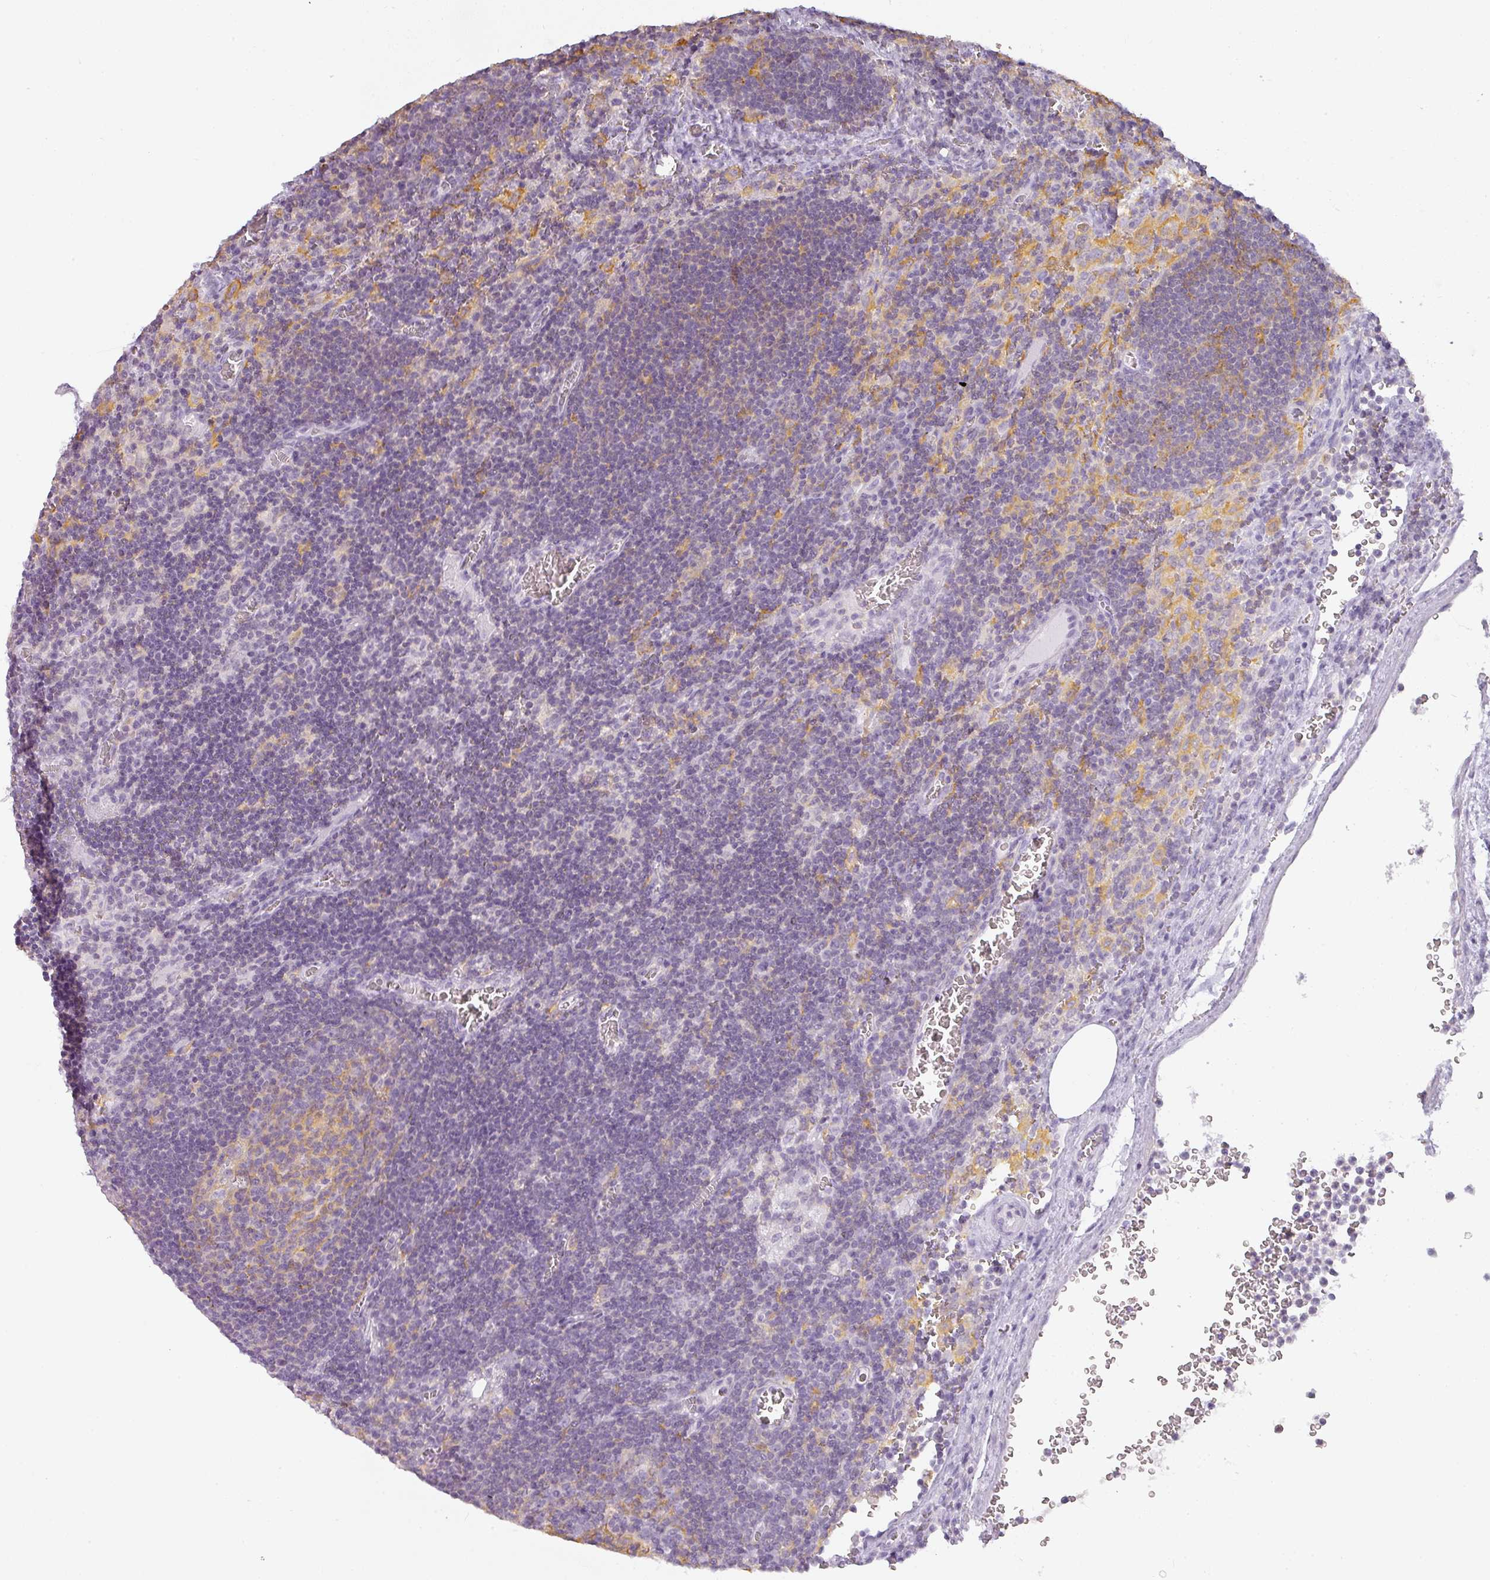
{"staining": {"intensity": "strong", "quantity": "<25%", "location": "cytoplasmic/membranous"}, "tissue": "lymph node", "cell_type": "Germinal center cells", "image_type": "normal", "snomed": [{"axis": "morphology", "description": "Normal tissue, NOS"}, {"axis": "topography", "description": "Lymph node"}], "caption": "The histopathology image exhibits immunohistochemical staining of benign lymph node. There is strong cytoplasmic/membranous staining is present in about <25% of germinal center cells. (DAB = brown stain, brightfield microscopy at high magnification).", "gene": "TMEM42", "patient": {"sex": "male", "age": 50}}